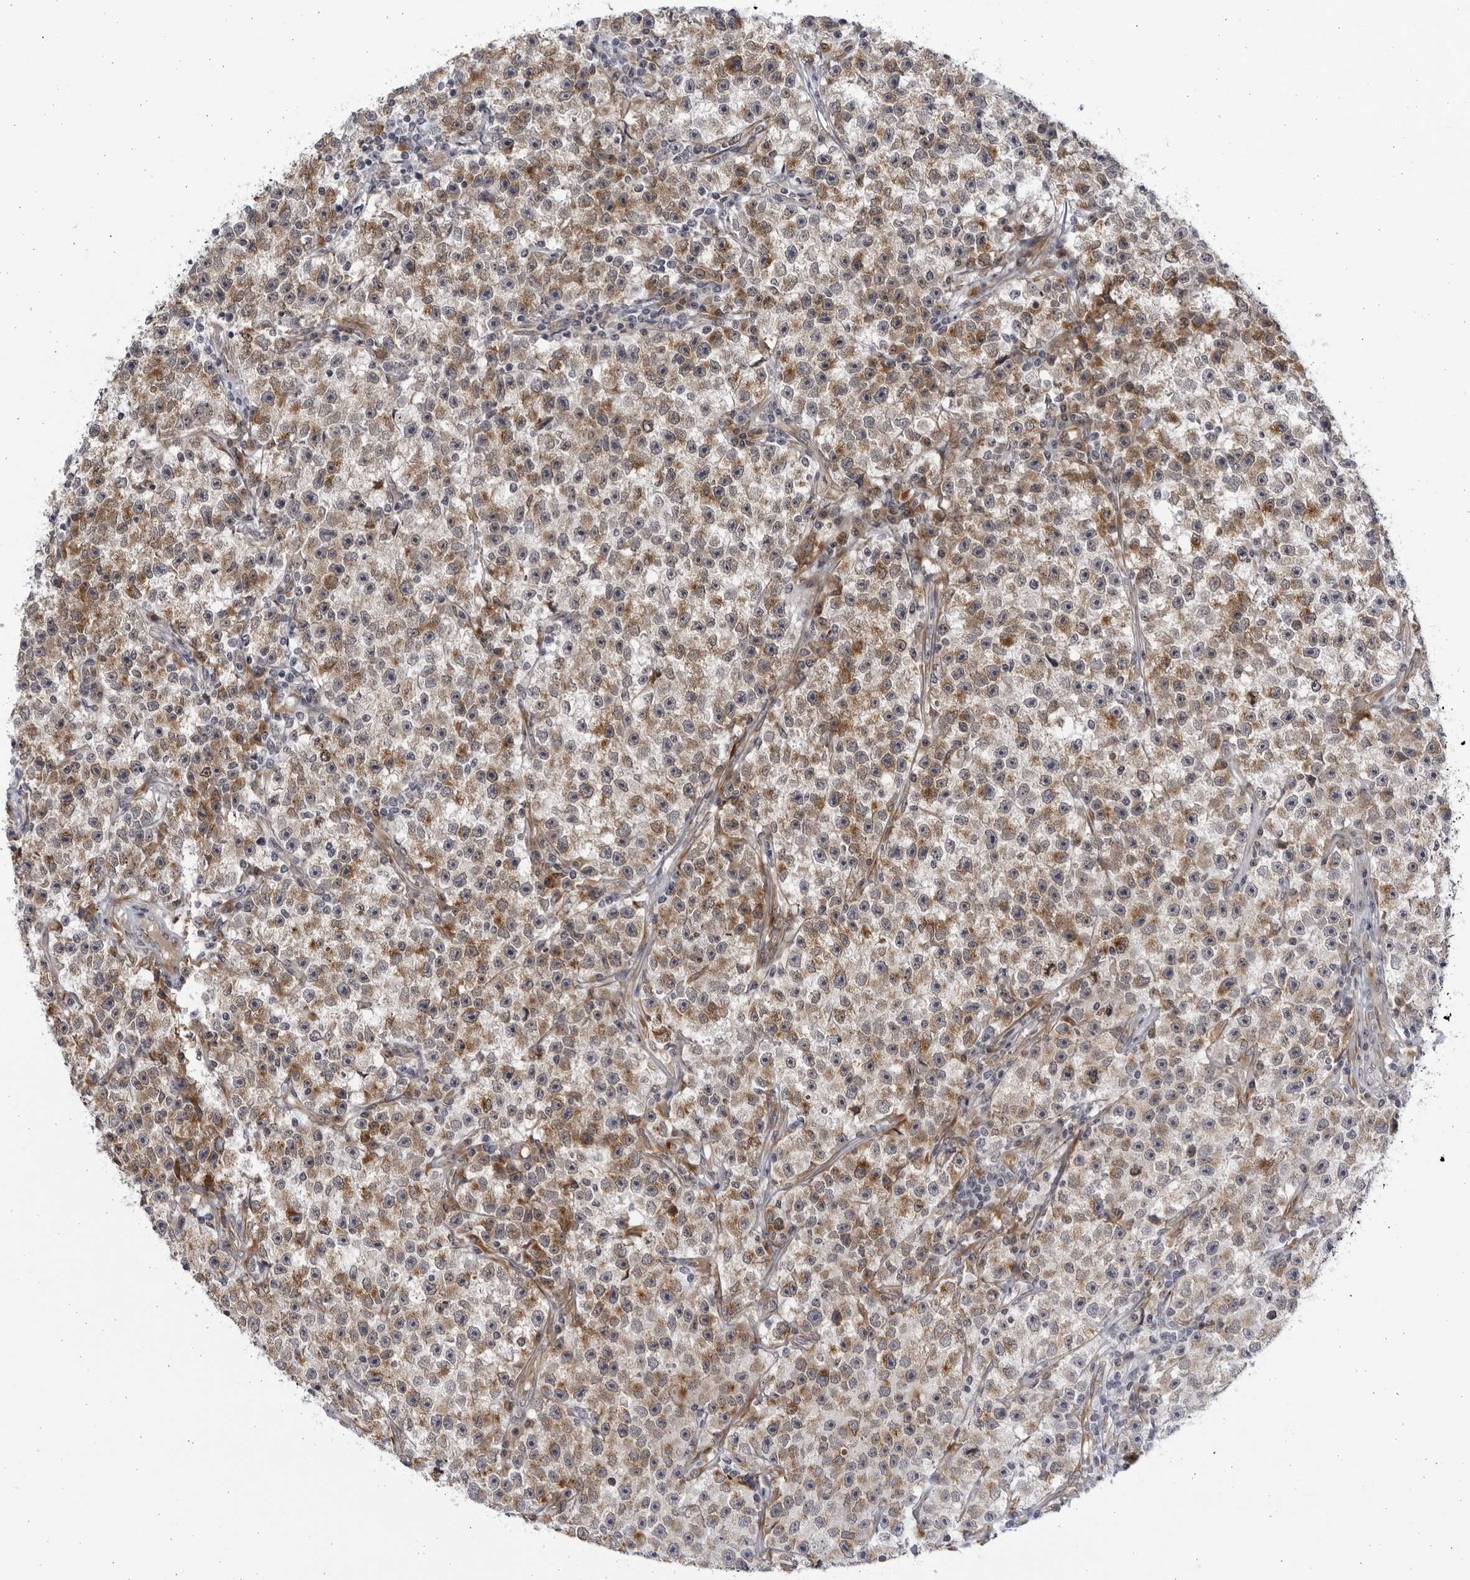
{"staining": {"intensity": "moderate", "quantity": "25%-75%", "location": "cytoplasmic/membranous"}, "tissue": "testis cancer", "cell_type": "Tumor cells", "image_type": "cancer", "snomed": [{"axis": "morphology", "description": "Seminoma, NOS"}, {"axis": "topography", "description": "Testis"}], "caption": "Immunohistochemical staining of testis cancer demonstrates medium levels of moderate cytoplasmic/membranous protein positivity in about 25%-75% of tumor cells.", "gene": "BMP2K", "patient": {"sex": "male", "age": 22}}